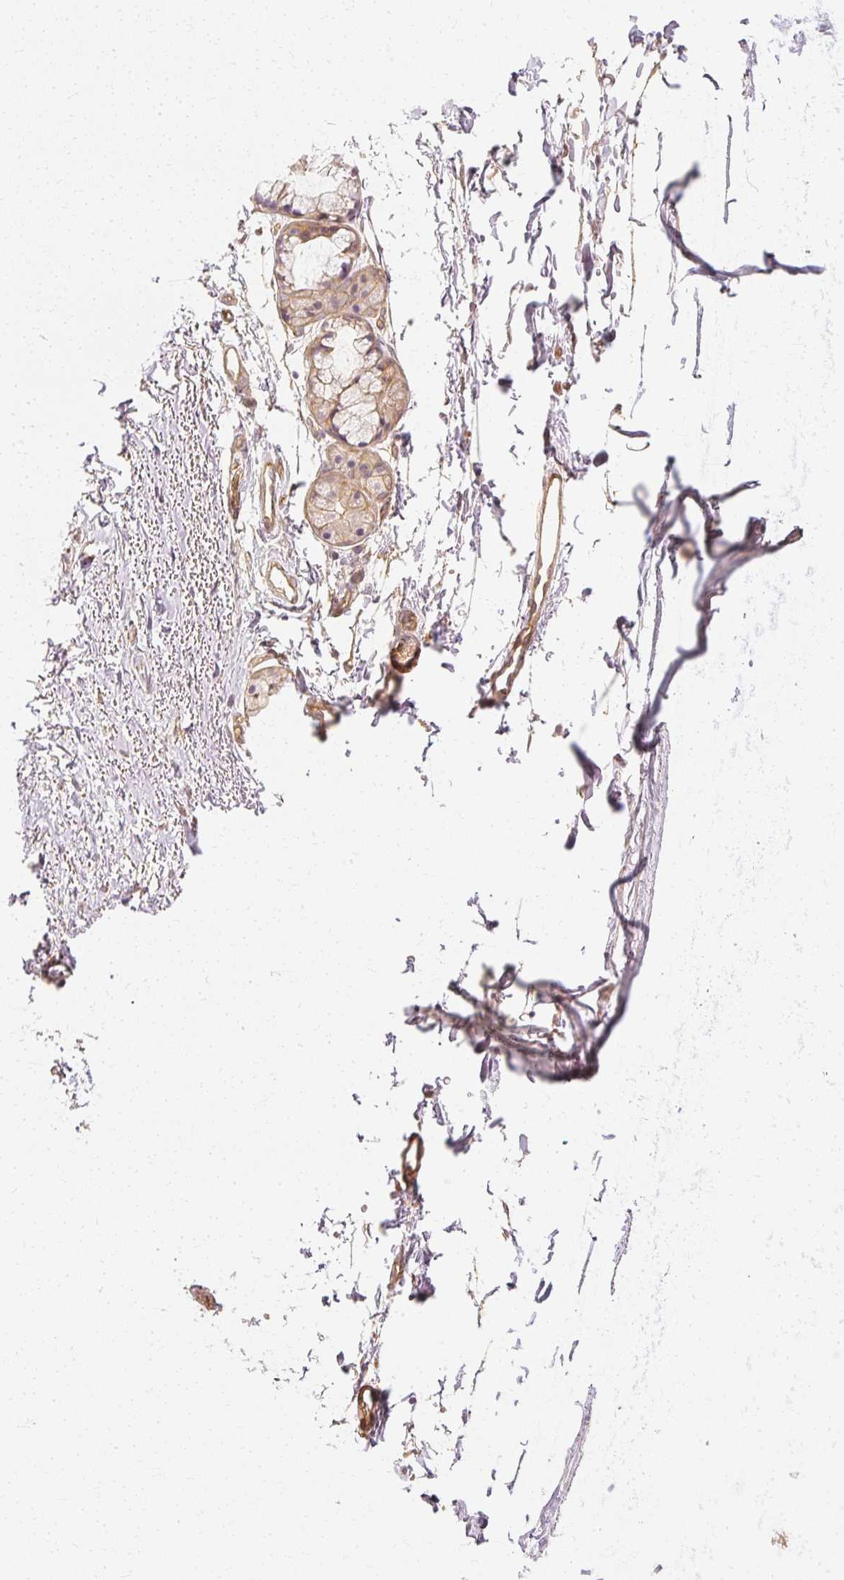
{"staining": {"intensity": "weak", "quantity": "<25%", "location": "cytoplasmic/membranous"}, "tissue": "soft tissue", "cell_type": "Fibroblasts", "image_type": "normal", "snomed": [{"axis": "morphology", "description": "Normal tissue, NOS"}, {"axis": "topography", "description": "Cartilage tissue"}, {"axis": "topography", "description": "Nasopharynx"}], "caption": "Immunohistochemistry of normal human soft tissue reveals no expression in fibroblasts.", "gene": "GNAQ", "patient": {"sex": "male", "age": 56}}